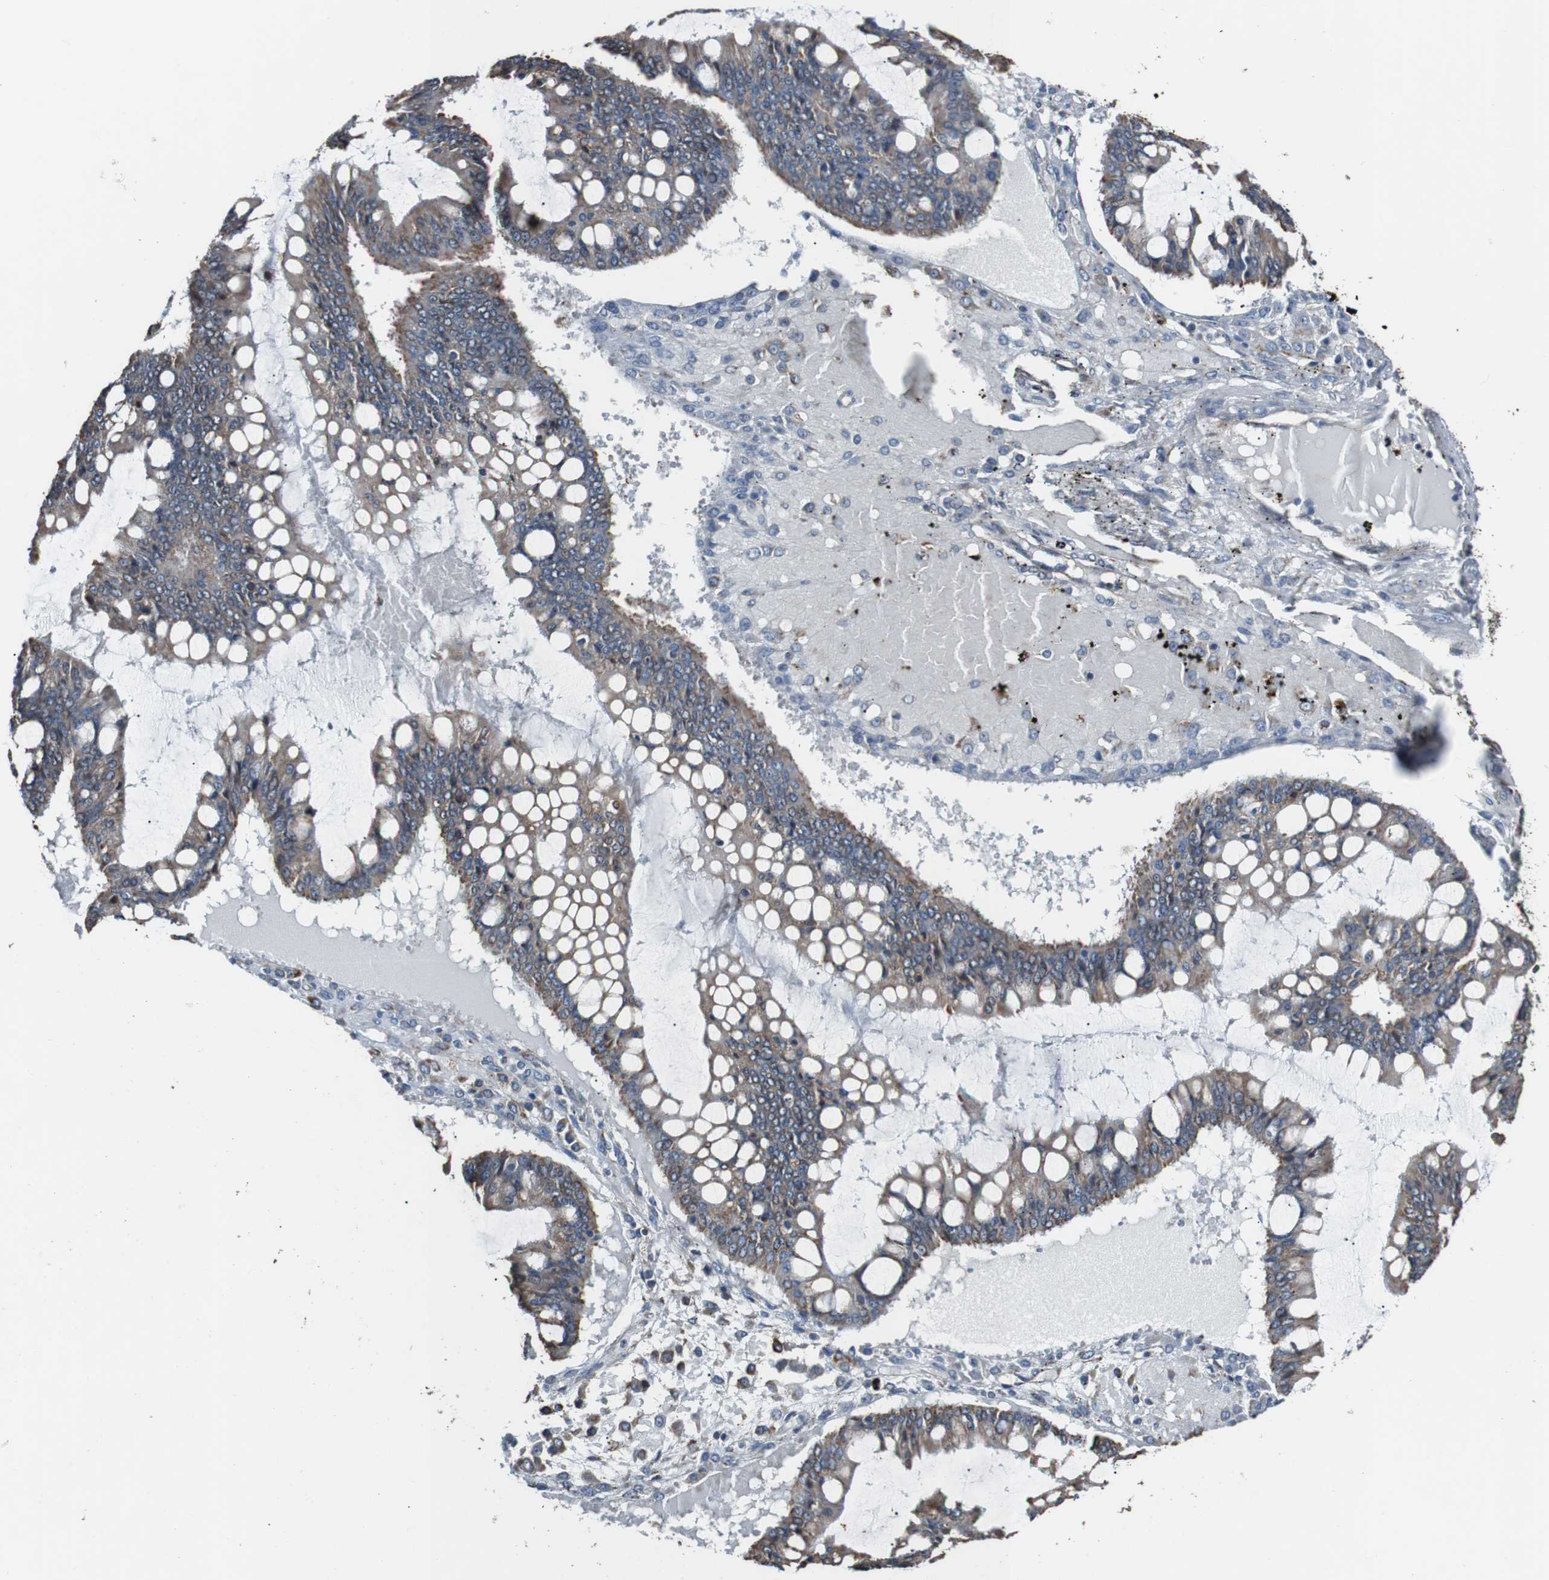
{"staining": {"intensity": "moderate", "quantity": ">75%", "location": "cytoplasmic/membranous"}, "tissue": "ovarian cancer", "cell_type": "Tumor cells", "image_type": "cancer", "snomed": [{"axis": "morphology", "description": "Cystadenocarcinoma, mucinous, NOS"}, {"axis": "topography", "description": "Ovary"}], "caption": "A brown stain labels moderate cytoplasmic/membranous staining of a protein in human mucinous cystadenocarcinoma (ovarian) tumor cells.", "gene": "CISD2", "patient": {"sex": "female", "age": 73}}